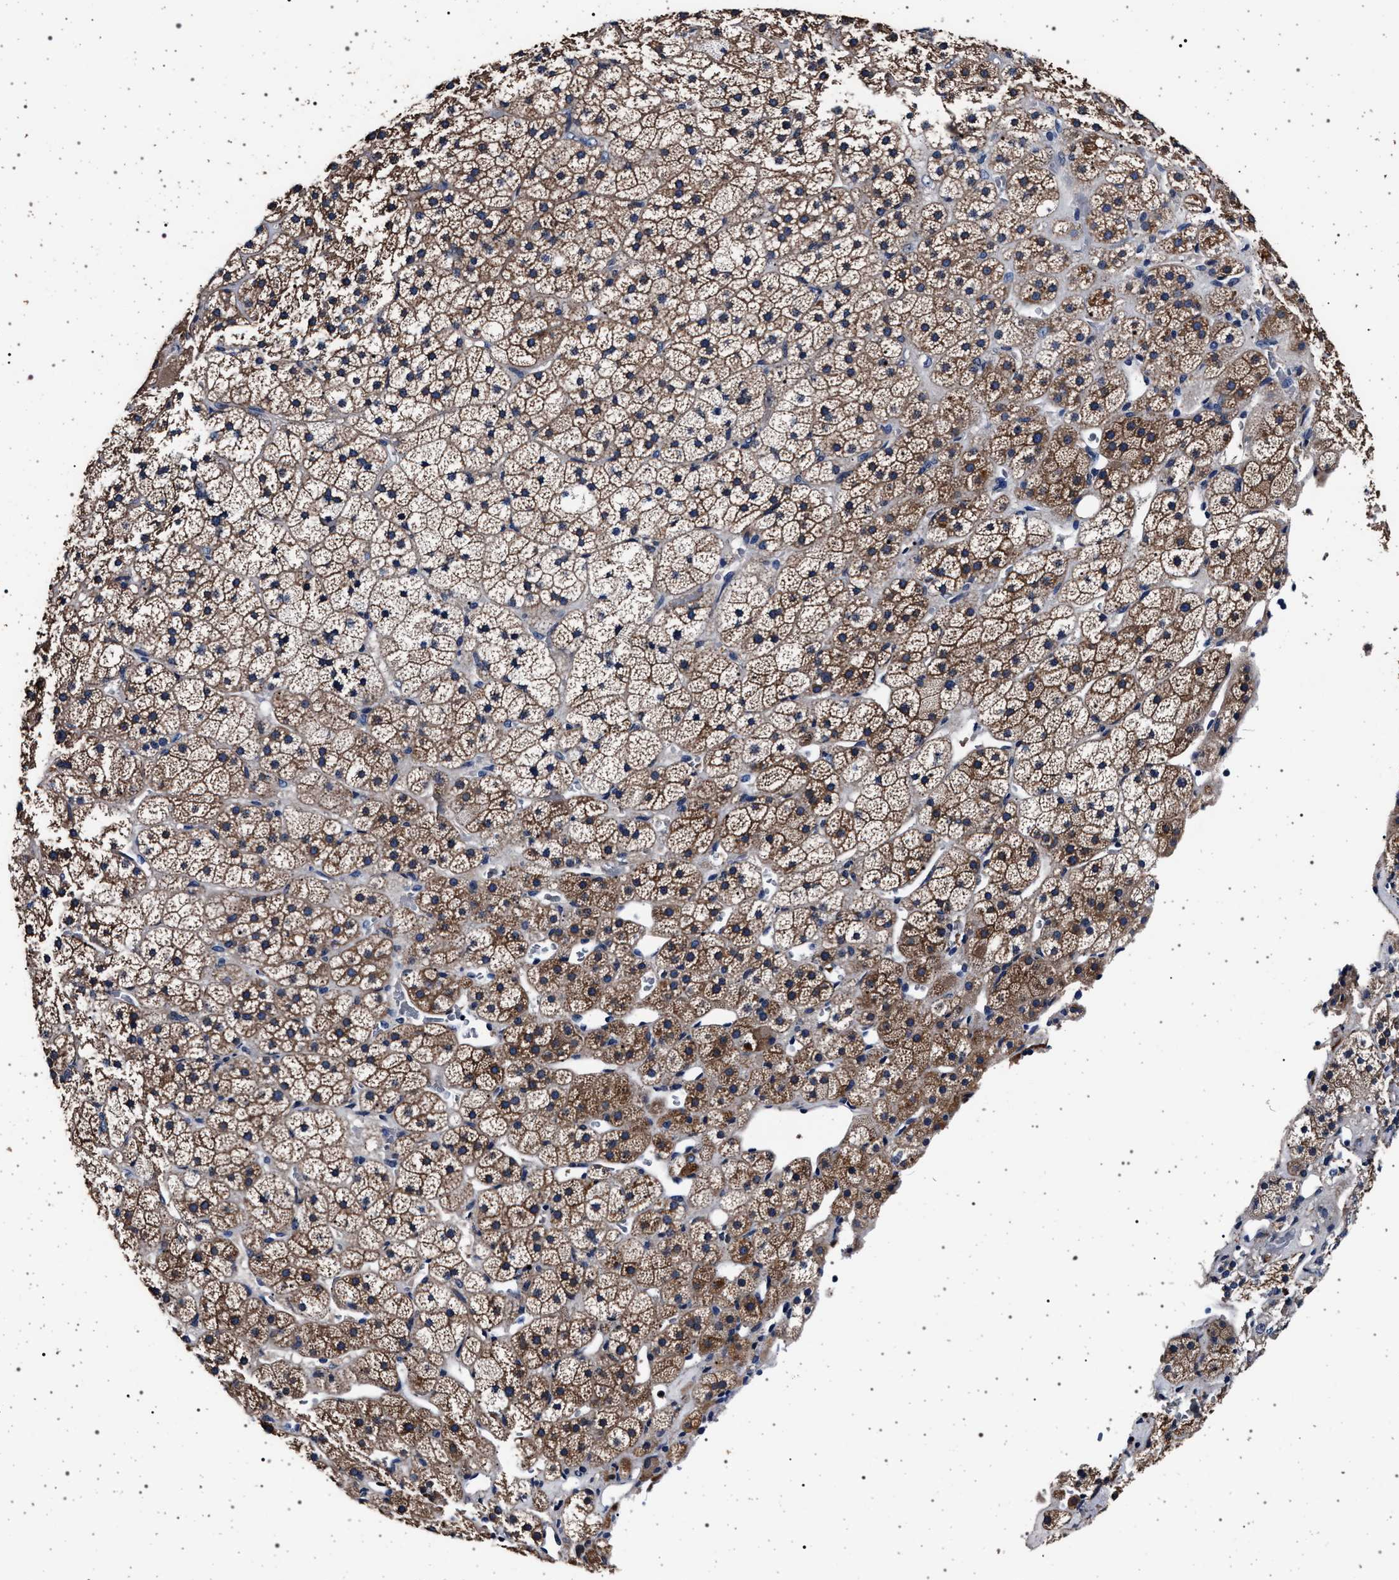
{"staining": {"intensity": "moderate", "quantity": ">75%", "location": "cytoplasmic/membranous"}, "tissue": "adrenal gland", "cell_type": "Glandular cells", "image_type": "normal", "snomed": [{"axis": "morphology", "description": "Normal tissue, NOS"}, {"axis": "topography", "description": "Adrenal gland"}], "caption": "Immunohistochemistry (IHC) (DAB (3,3'-diaminobenzidine)) staining of unremarkable adrenal gland displays moderate cytoplasmic/membranous protein staining in approximately >75% of glandular cells. (DAB IHC with brightfield microscopy, high magnification).", "gene": "MAP3K2", "patient": {"sex": "male", "age": 57}}